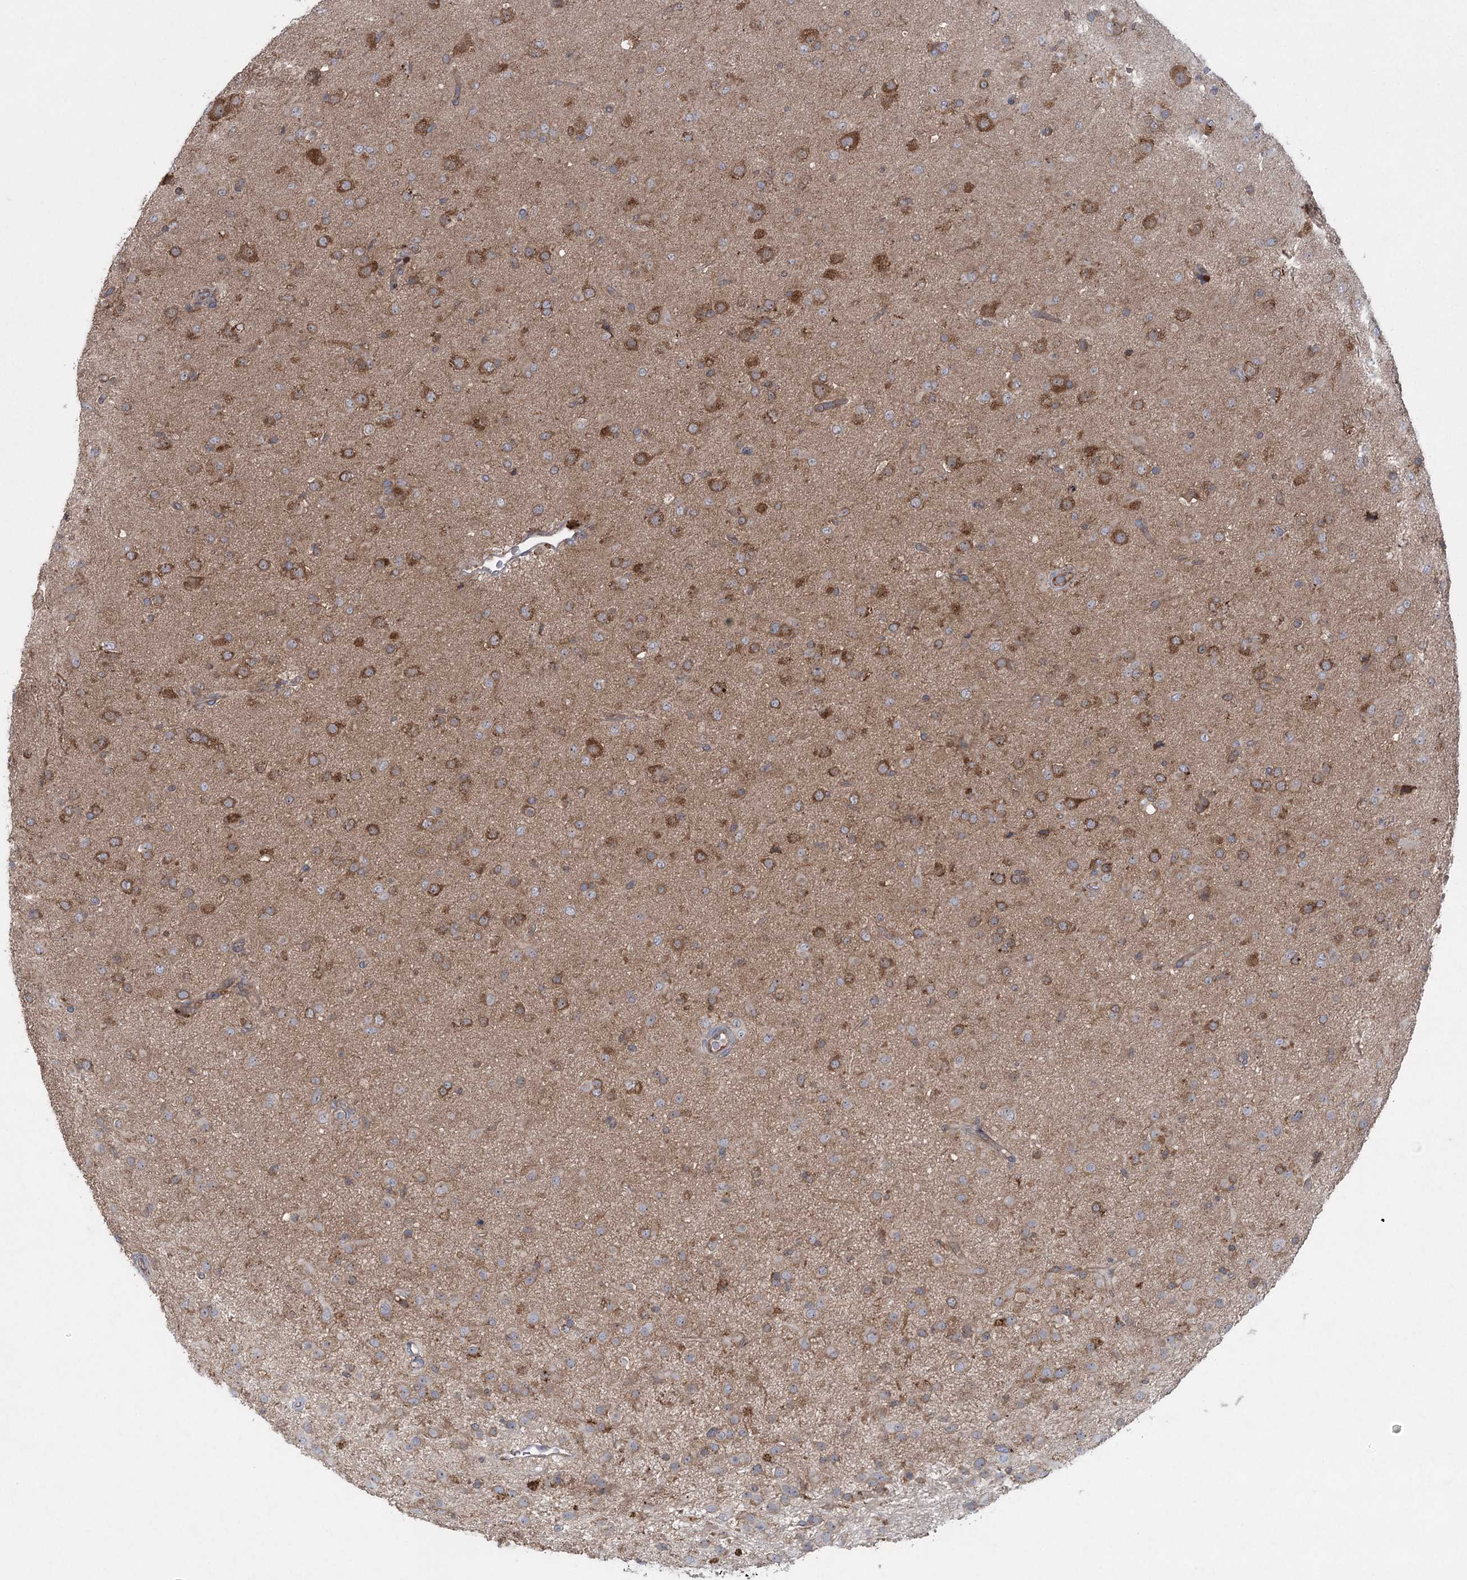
{"staining": {"intensity": "moderate", "quantity": "25%-75%", "location": "cytoplasmic/membranous"}, "tissue": "glioma", "cell_type": "Tumor cells", "image_type": "cancer", "snomed": [{"axis": "morphology", "description": "Glioma, malignant, Low grade"}, {"axis": "topography", "description": "Brain"}], "caption": "Protein expression by IHC shows moderate cytoplasmic/membranous staining in approximately 25%-75% of tumor cells in glioma.", "gene": "EIF3A", "patient": {"sex": "male", "age": 65}}